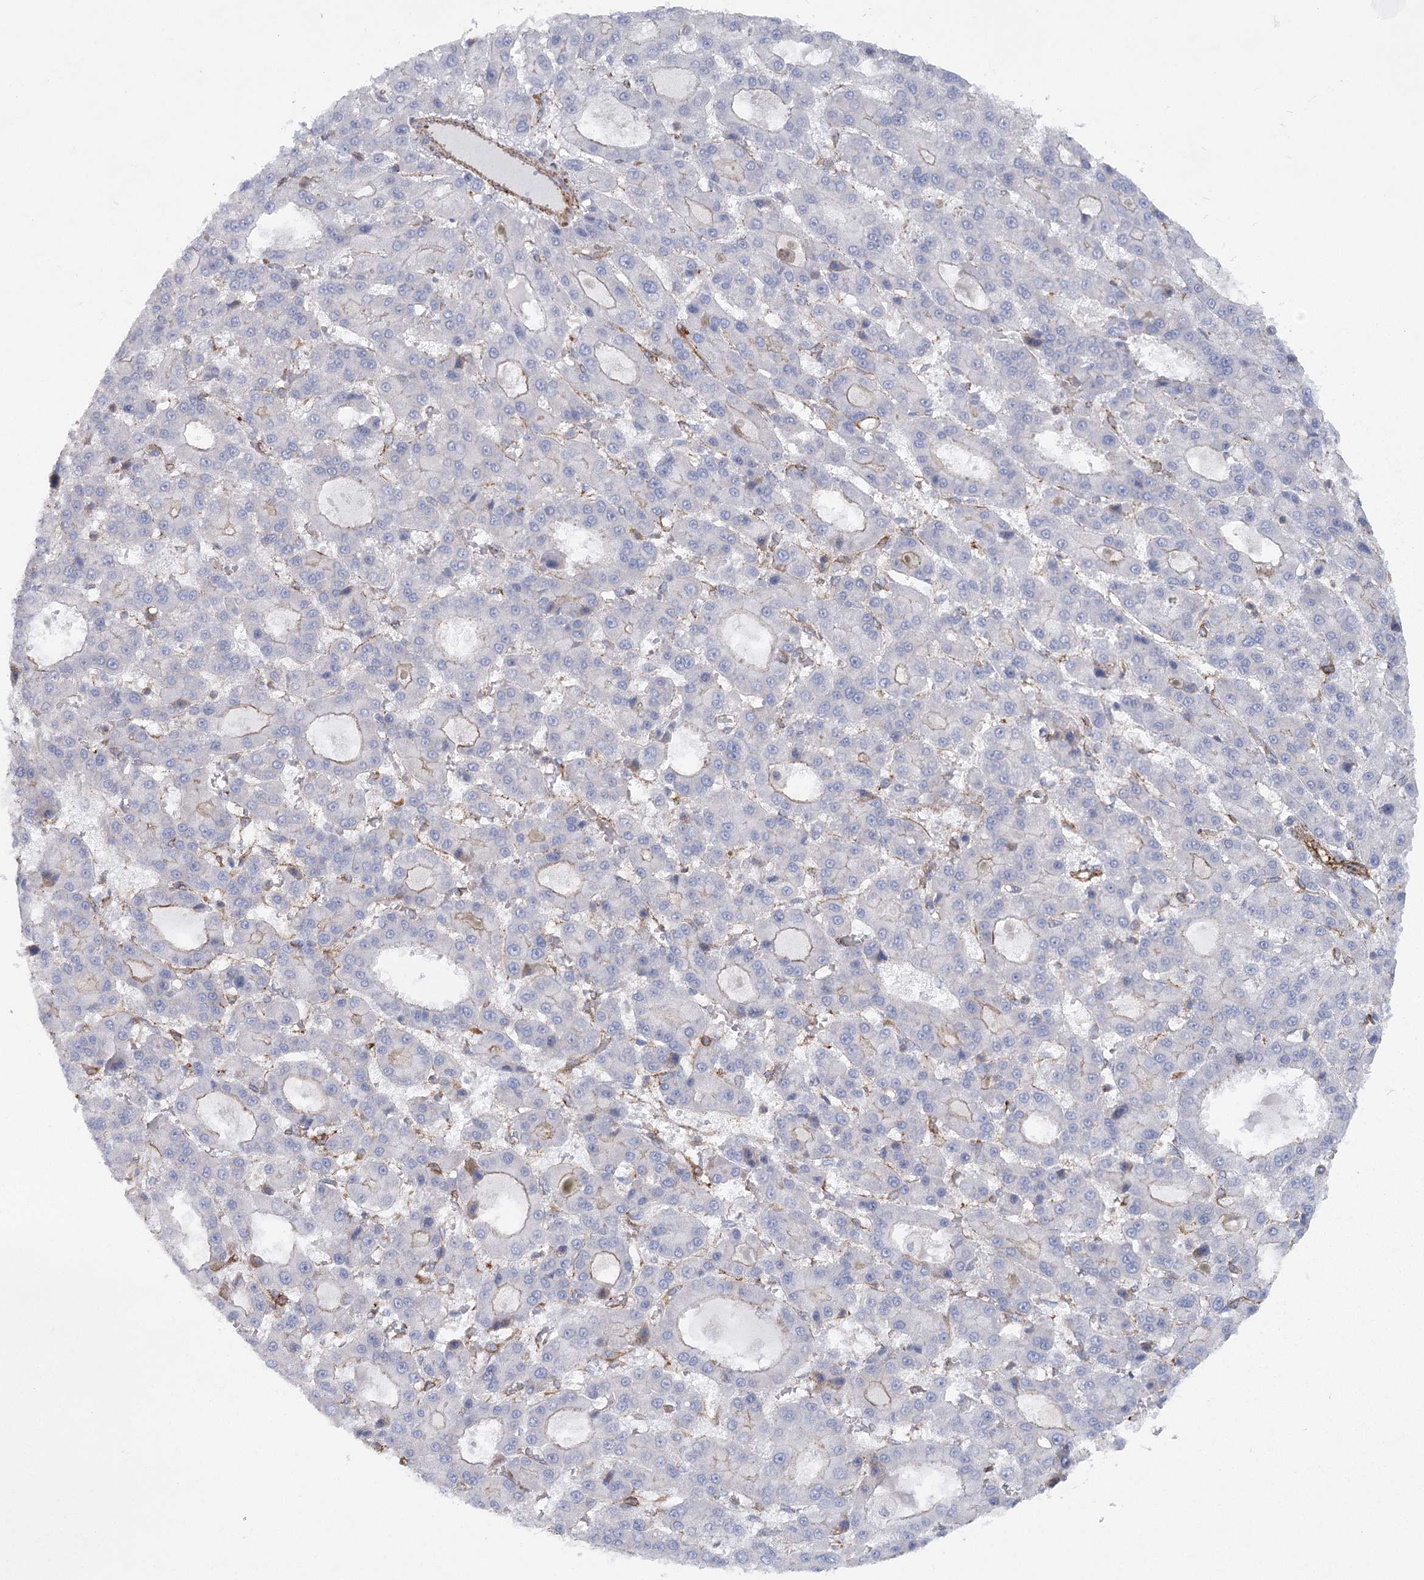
{"staining": {"intensity": "negative", "quantity": "none", "location": "none"}, "tissue": "liver cancer", "cell_type": "Tumor cells", "image_type": "cancer", "snomed": [{"axis": "morphology", "description": "Carcinoma, Hepatocellular, NOS"}, {"axis": "topography", "description": "Liver"}], "caption": "DAB (3,3'-diaminobenzidine) immunohistochemical staining of hepatocellular carcinoma (liver) displays no significant staining in tumor cells.", "gene": "IFT46", "patient": {"sex": "male", "age": 70}}